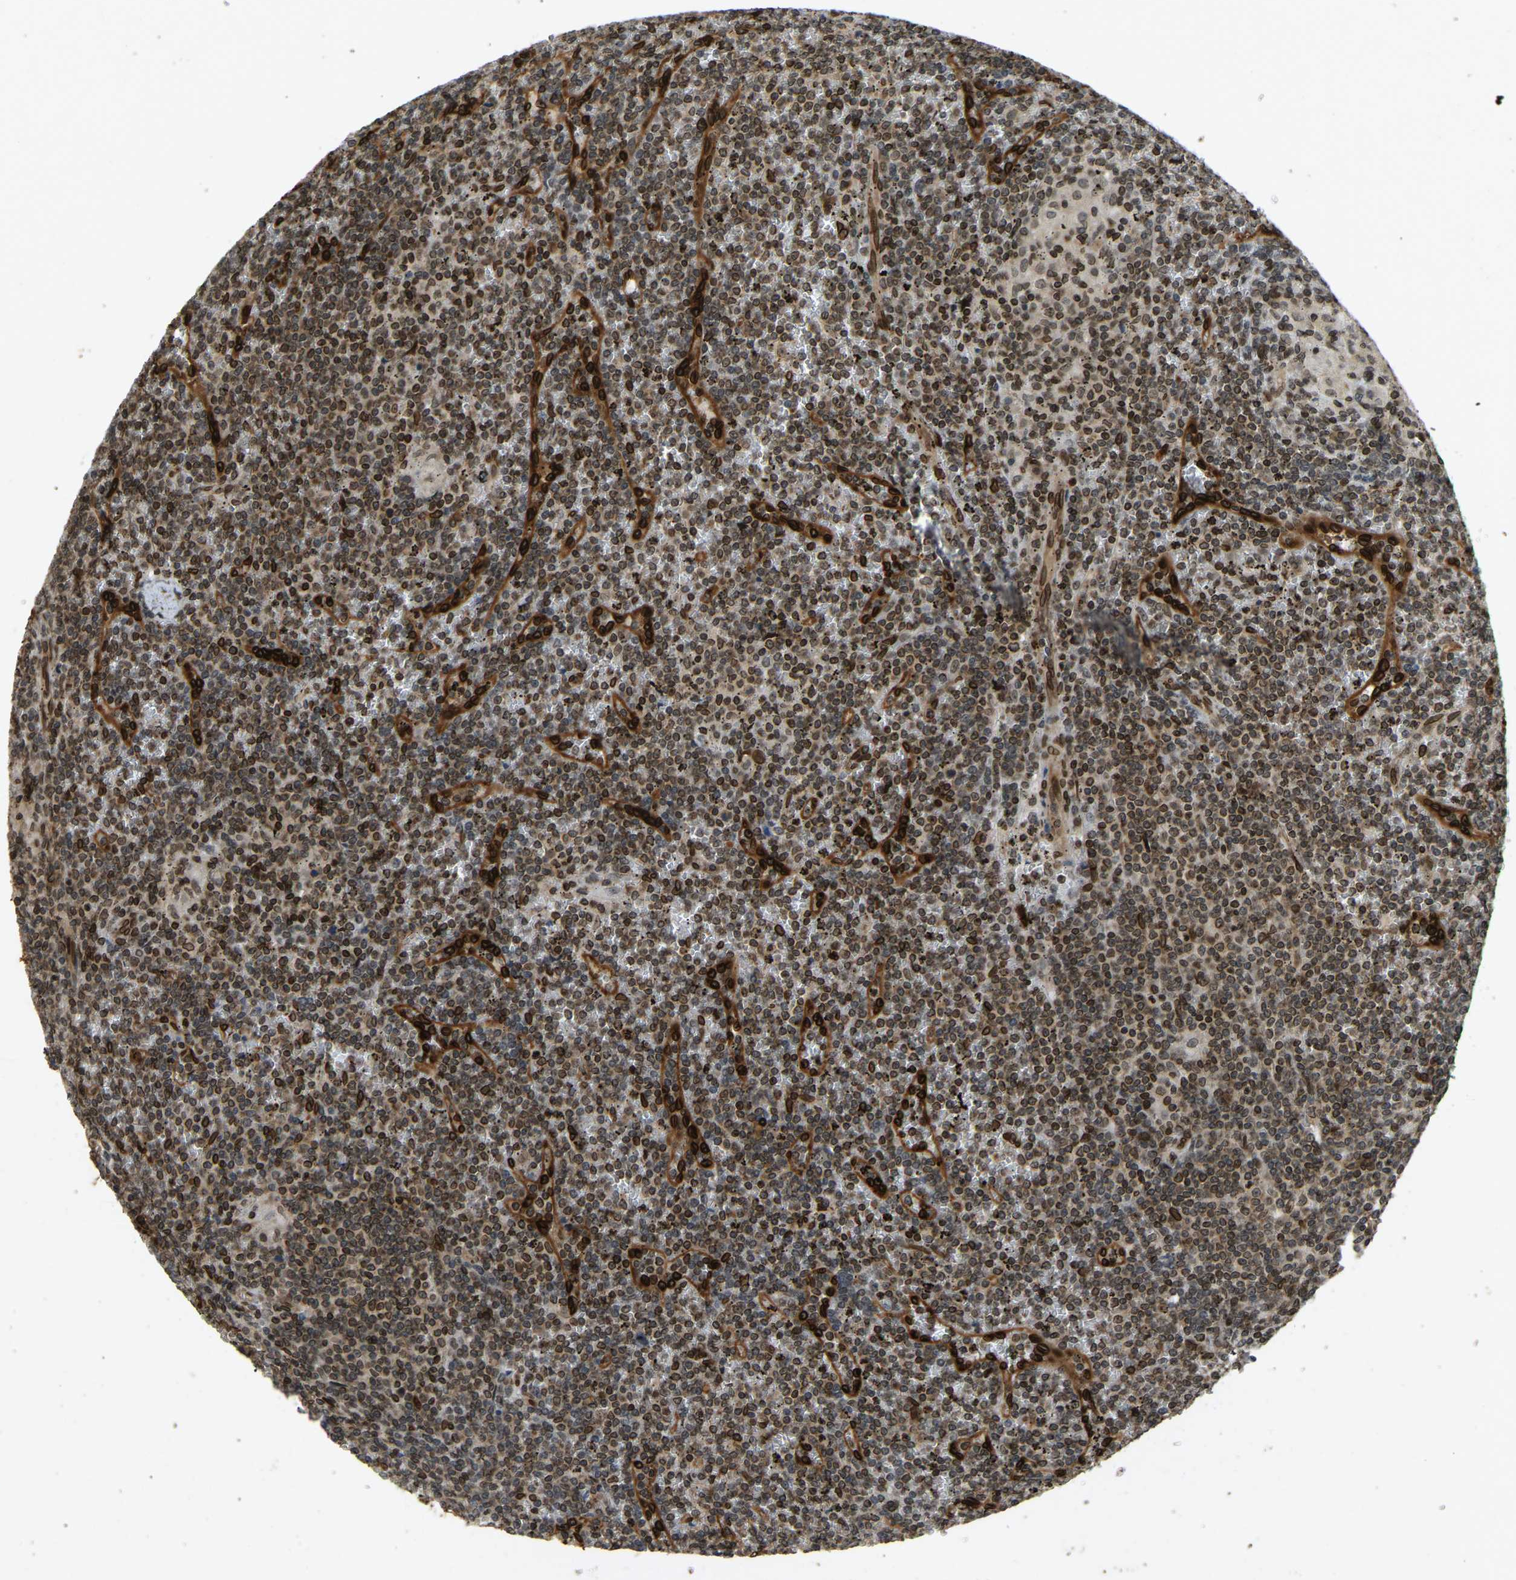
{"staining": {"intensity": "moderate", "quantity": ">75%", "location": "cytoplasmic/membranous,nuclear"}, "tissue": "lymphoma", "cell_type": "Tumor cells", "image_type": "cancer", "snomed": [{"axis": "morphology", "description": "Malignant lymphoma, non-Hodgkin's type, Low grade"}, {"axis": "topography", "description": "Spleen"}], "caption": "A brown stain highlights moderate cytoplasmic/membranous and nuclear expression of a protein in lymphoma tumor cells.", "gene": "SYNE1", "patient": {"sex": "female", "age": 19}}